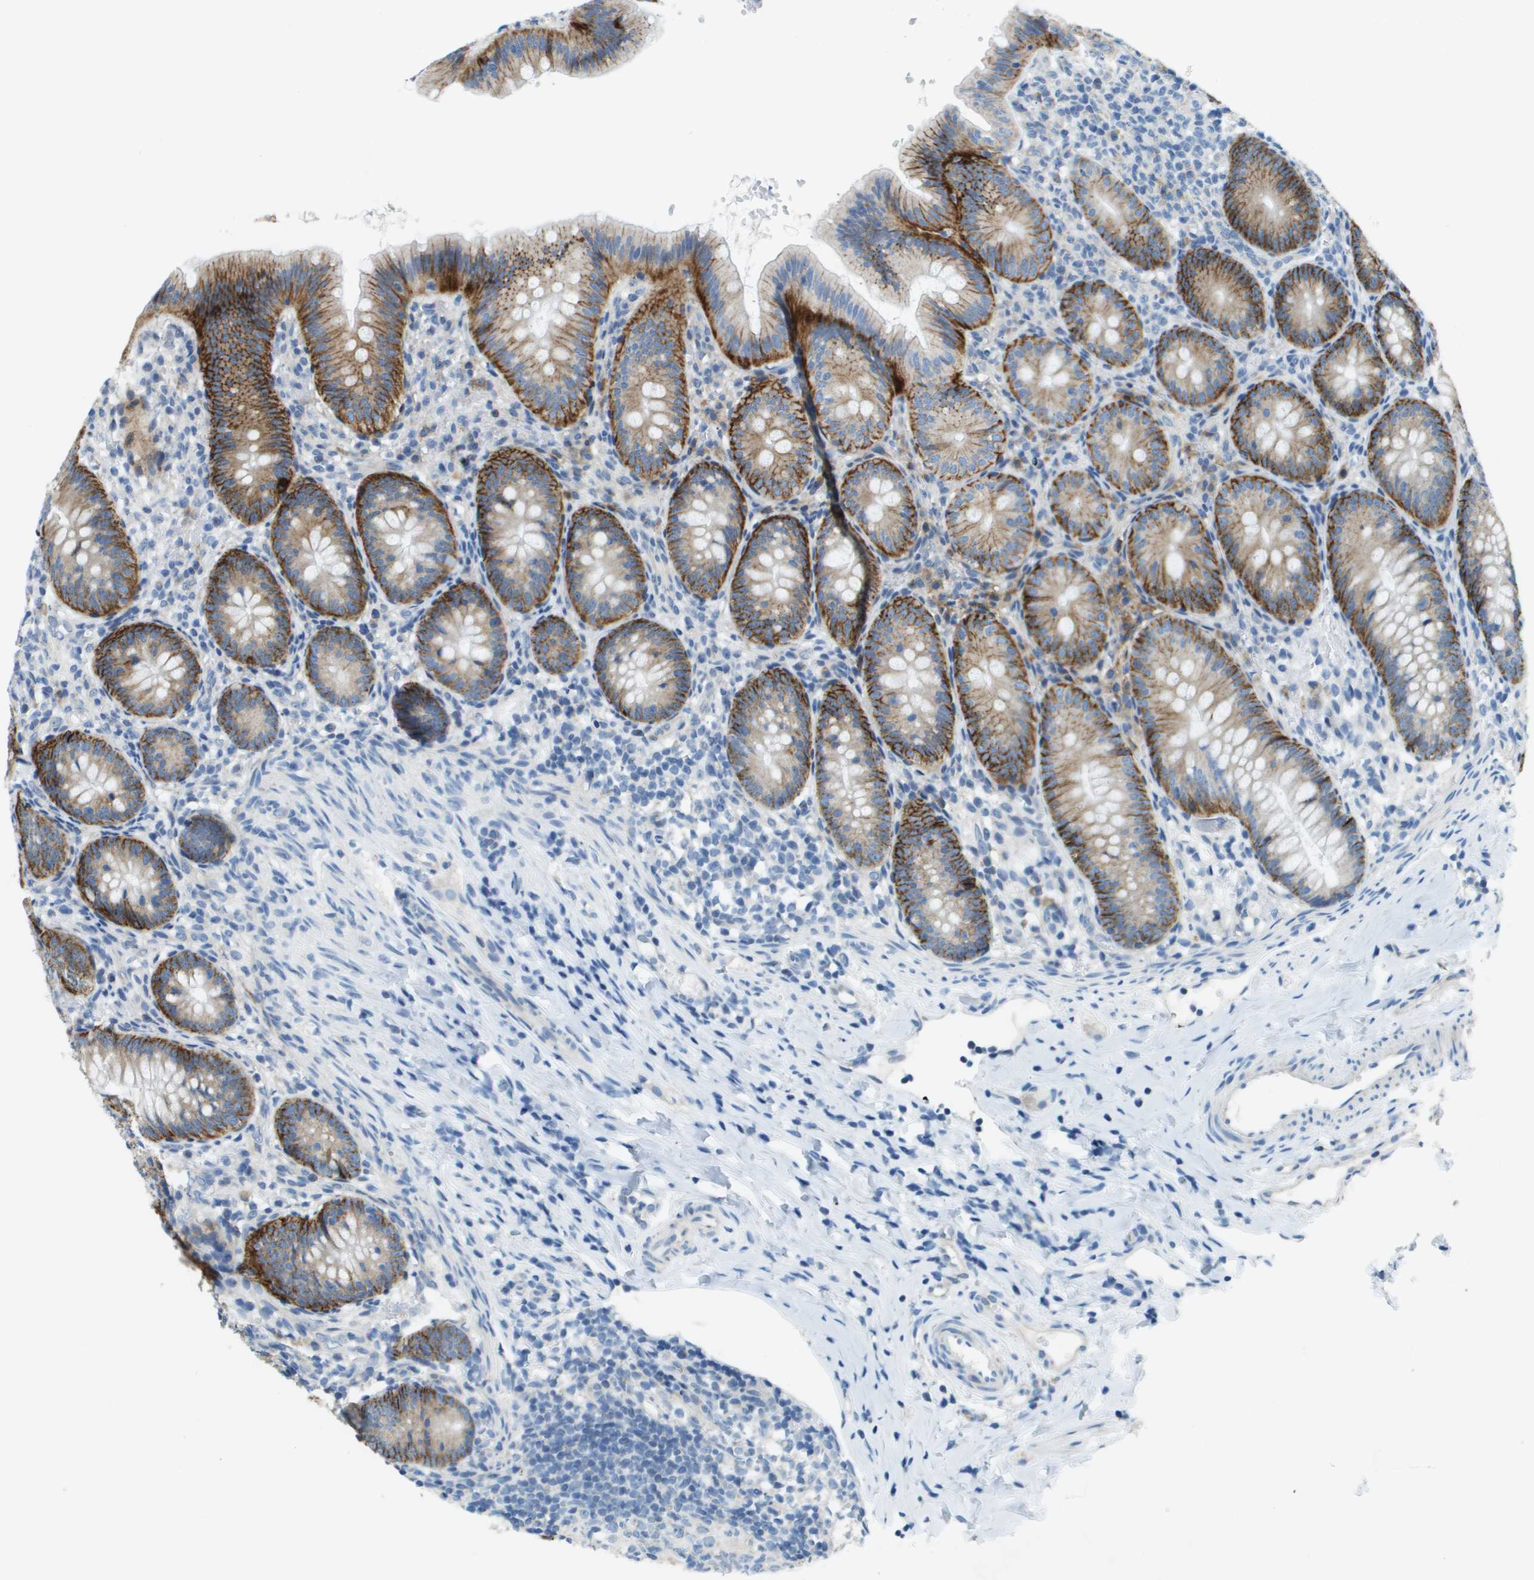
{"staining": {"intensity": "strong", "quantity": ">75%", "location": "cytoplasmic/membranous"}, "tissue": "appendix", "cell_type": "Glandular cells", "image_type": "normal", "snomed": [{"axis": "morphology", "description": "Normal tissue, NOS"}, {"axis": "topography", "description": "Appendix"}], "caption": "DAB immunohistochemical staining of benign appendix shows strong cytoplasmic/membranous protein staining in about >75% of glandular cells.", "gene": "SDC1", "patient": {"sex": "male", "age": 1}}